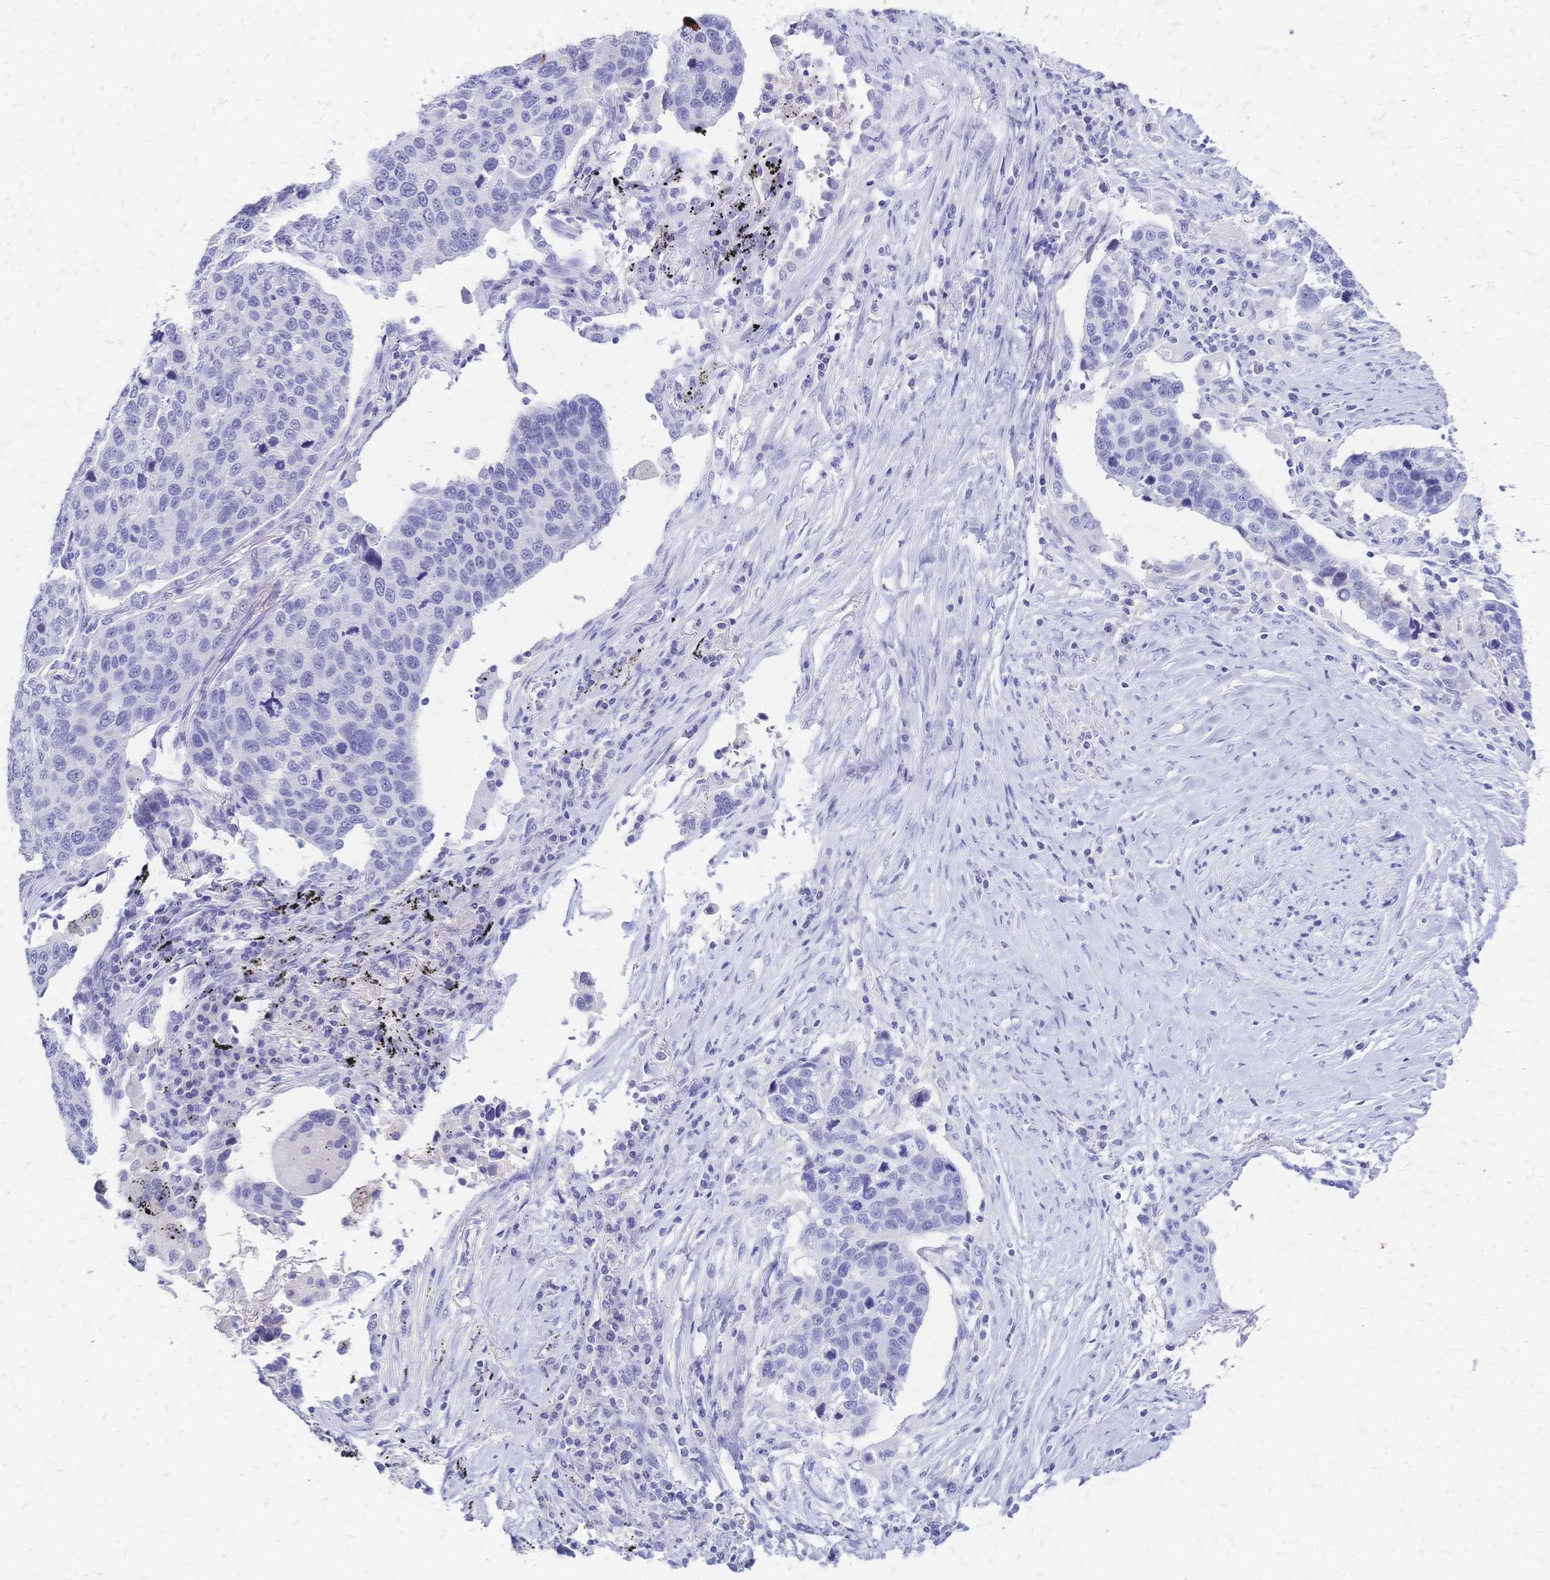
{"staining": {"intensity": "moderate", "quantity": "<25%", "location": "cytoplasmic/membranous"}, "tissue": "lung cancer", "cell_type": "Tumor cells", "image_type": "cancer", "snomed": [{"axis": "morphology", "description": "Squamous cell carcinoma, NOS"}, {"axis": "topography", "description": "Lymph node"}, {"axis": "topography", "description": "Lung"}], "caption": "Tumor cells exhibit moderate cytoplasmic/membranous expression in approximately <25% of cells in lung cancer (squamous cell carcinoma).", "gene": "FA2H", "patient": {"sex": "male", "age": 61}}